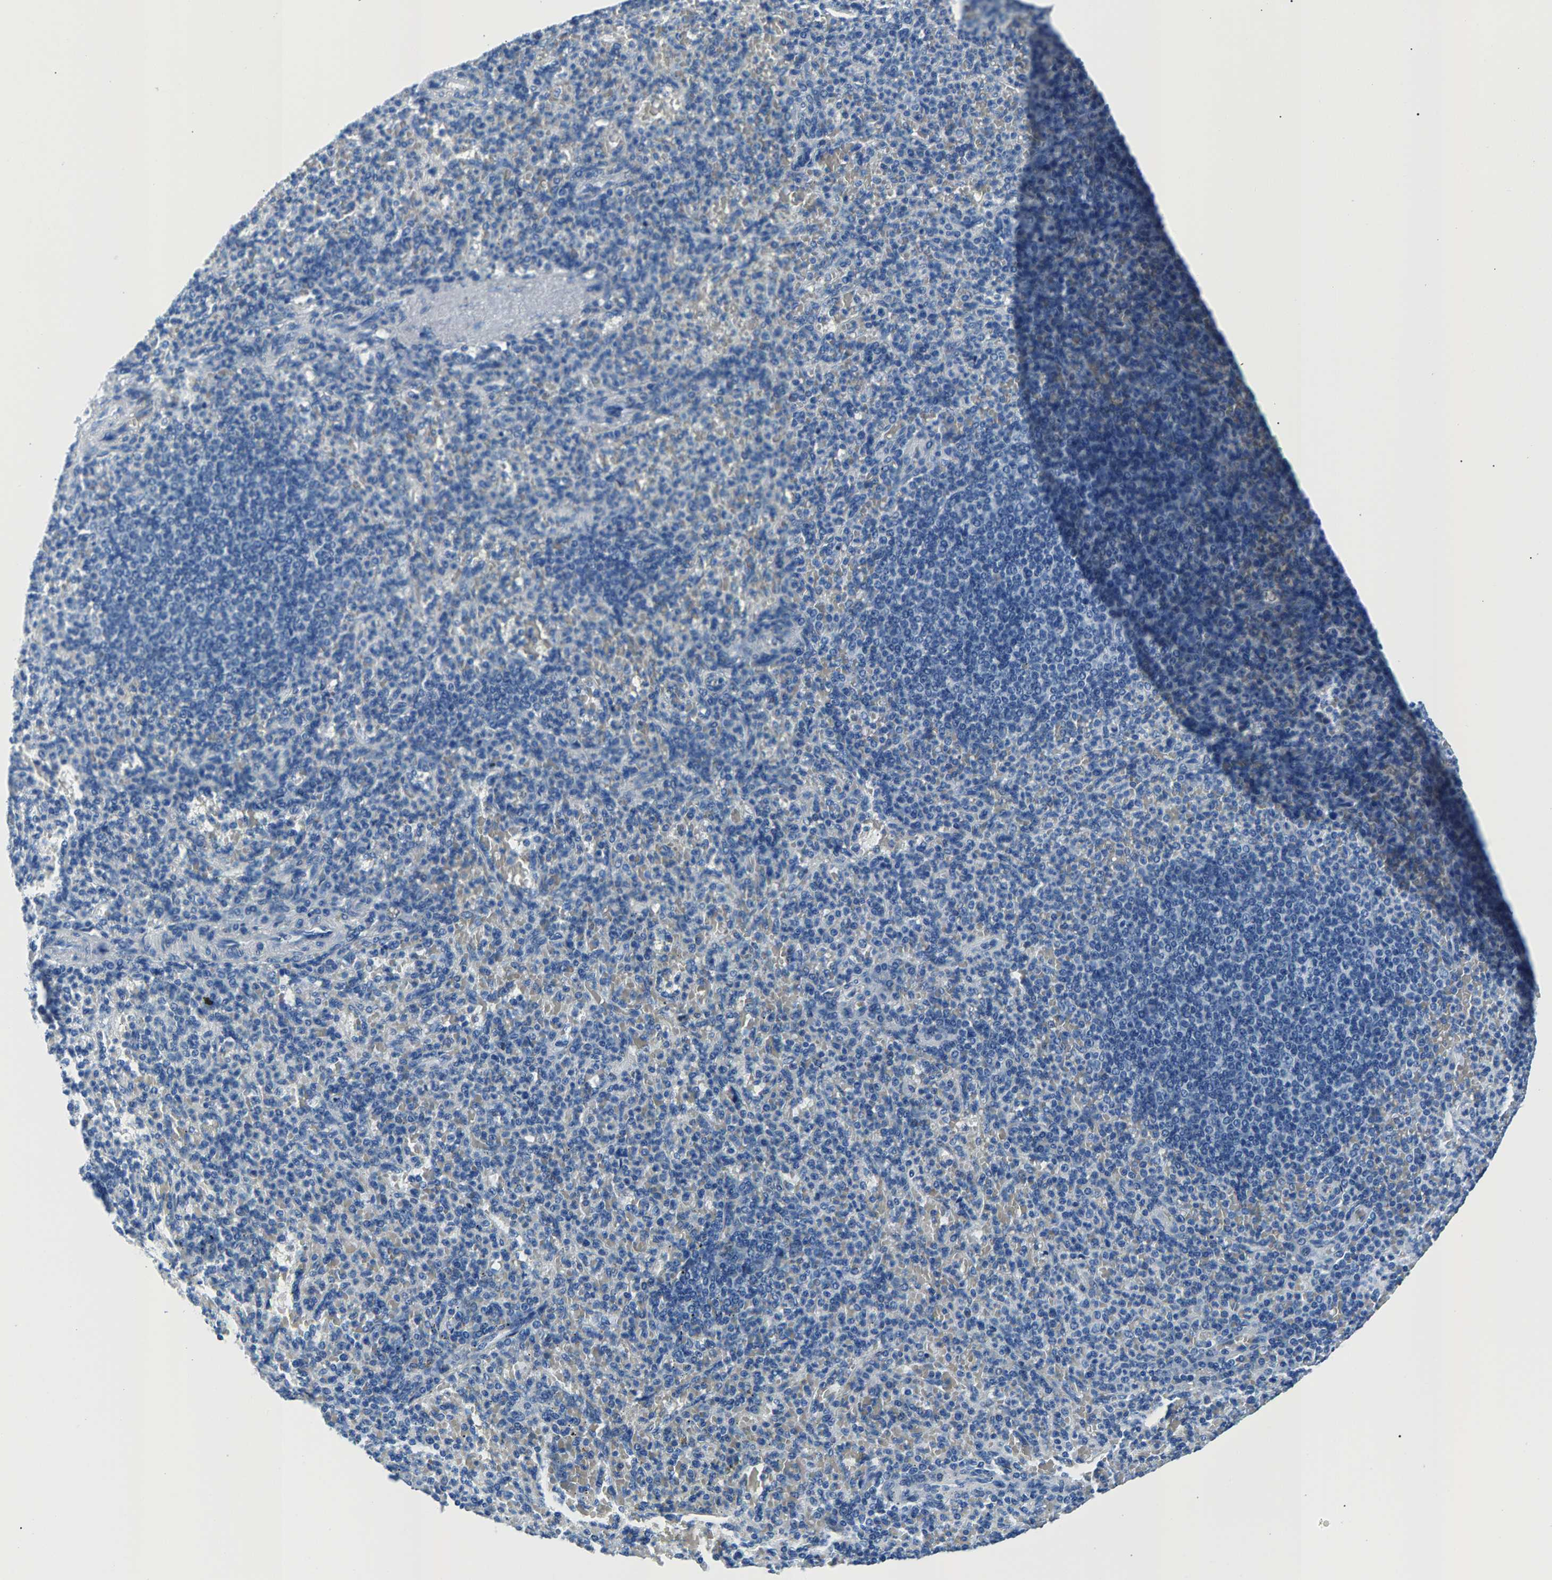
{"staining": {"intensity": "weak", "quantity": "<25%", "location": "cytoplasmic/membranous"}, "tissue": "spleen", "cell_type": "Cells in red pulp", "image_type": "normal", "snomed": [{"axis": "morphology", "description": "Normal tissue, NOS"}, {"axis": "topography", "description": "Spleen"}], "caption": "Image shows no significant protein staining in cells in red pulp of benign spleen.", "gene": "CPS1", "patient": {"sex": "female", "age": 74}}